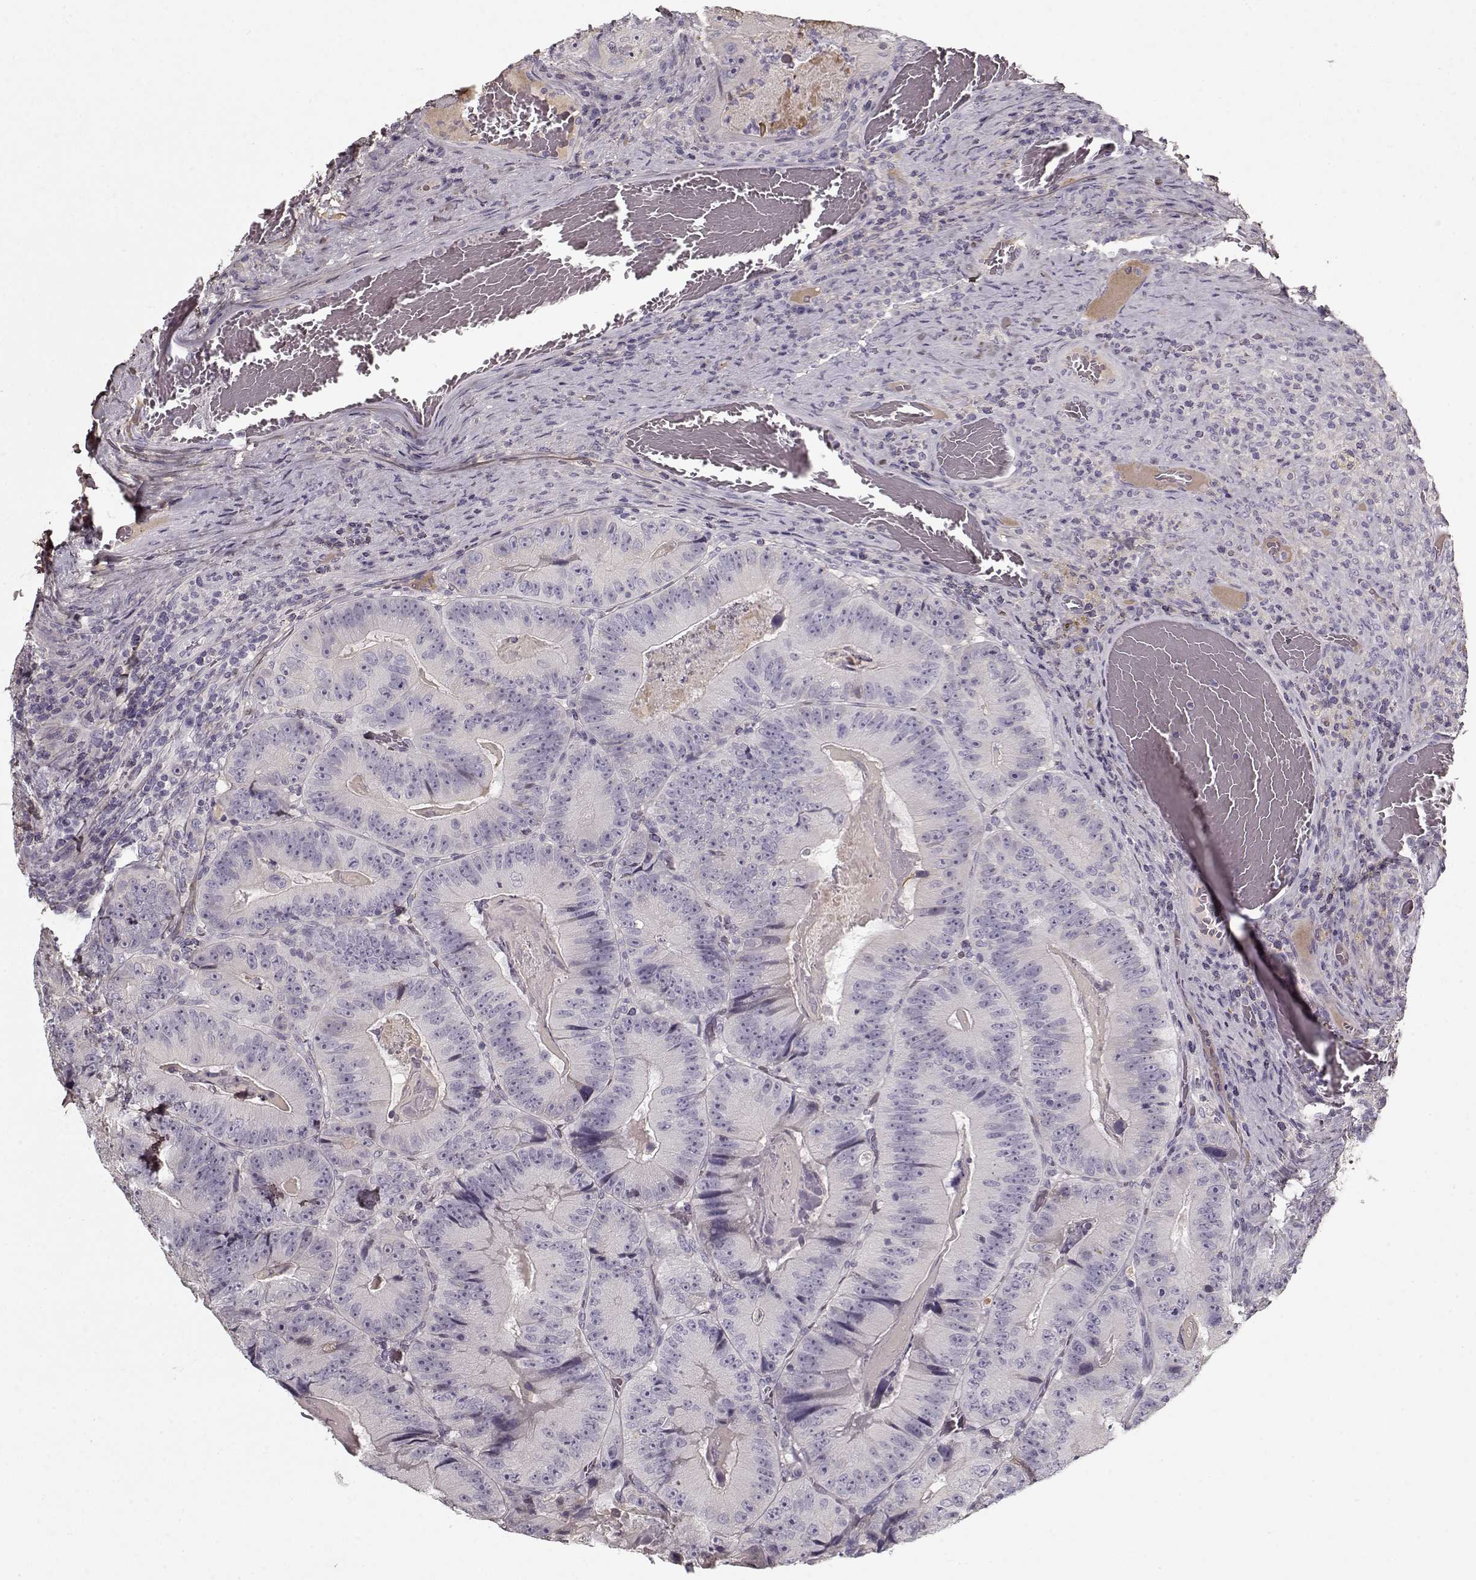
{"staining": {"intensity": "negative", "quantity": "none", "location": "none"}, "tissue": "colorectal cancer", "cell_type": "Tumor cells", "image_type": "cancer", "snomed": [{"axis": "morphology", "description": "Adenocarcinoma, NOS"}, {"axis": "topography", "description": "Colon"}], "caption": "A micrograph of adenocarcinoma (colorectal) stained for a protein shows no brown staining in tumor cells.", "gene": "LUM", "patient": {"sex": "female", "age": 86}}